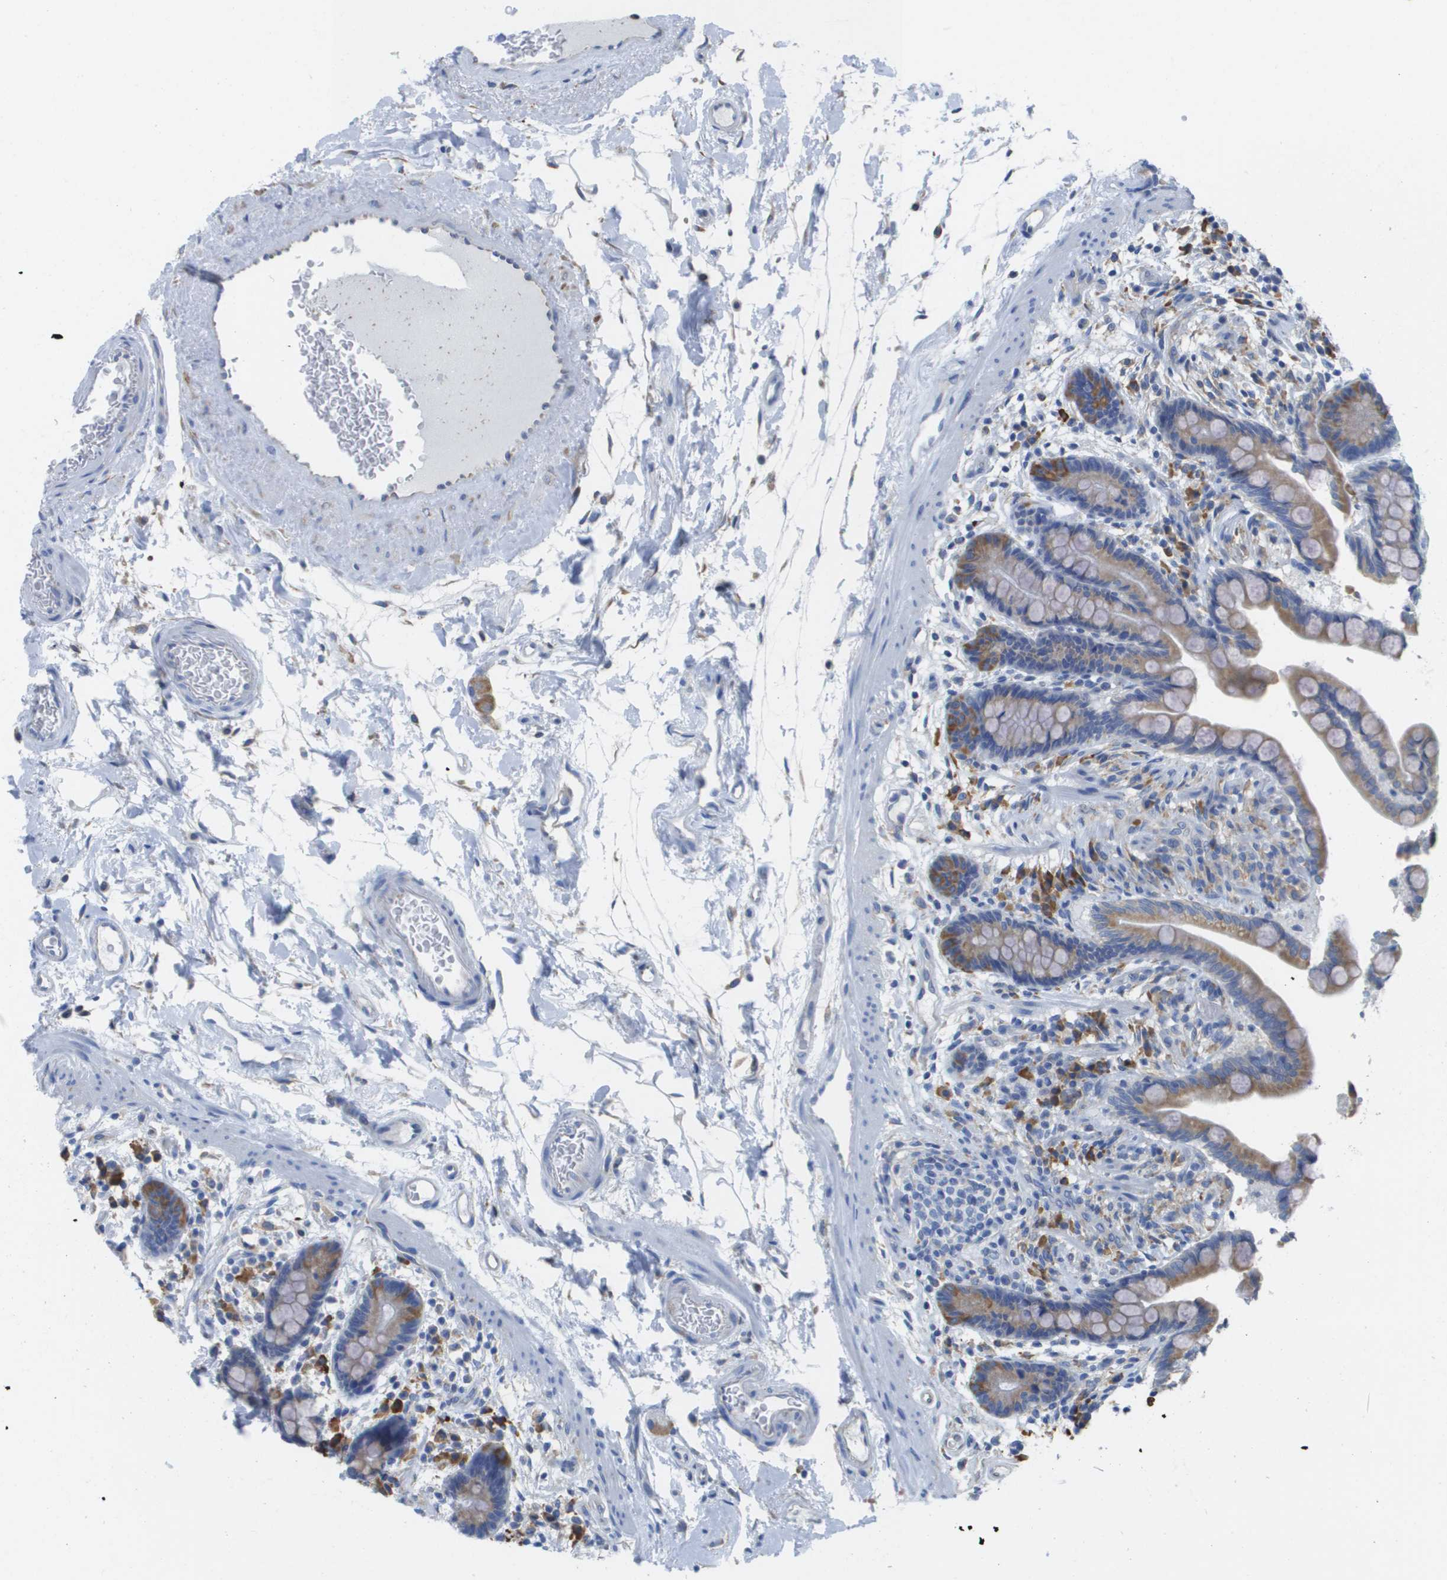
{"staining": {"intensity": "negative", "quantity": "none", "location": "none"}, "tissue": "colon", "cell_type": "Endothelial cells", "image_type": "normal", "snomed": [{"axis": "morphology", "description": "Normal tissue, NOS"}, {"axis": "topography", "description": "Colon"}], "caption": "Endothelial cells are negative for brown protein staining in normal colon. Brightfield microscopy of IHC stained with DAB (brown) and hematoxylin (blue), captured at high magnification.", "gene": "SDR42E1", "patient": {"sex": "male", "age": 73}}